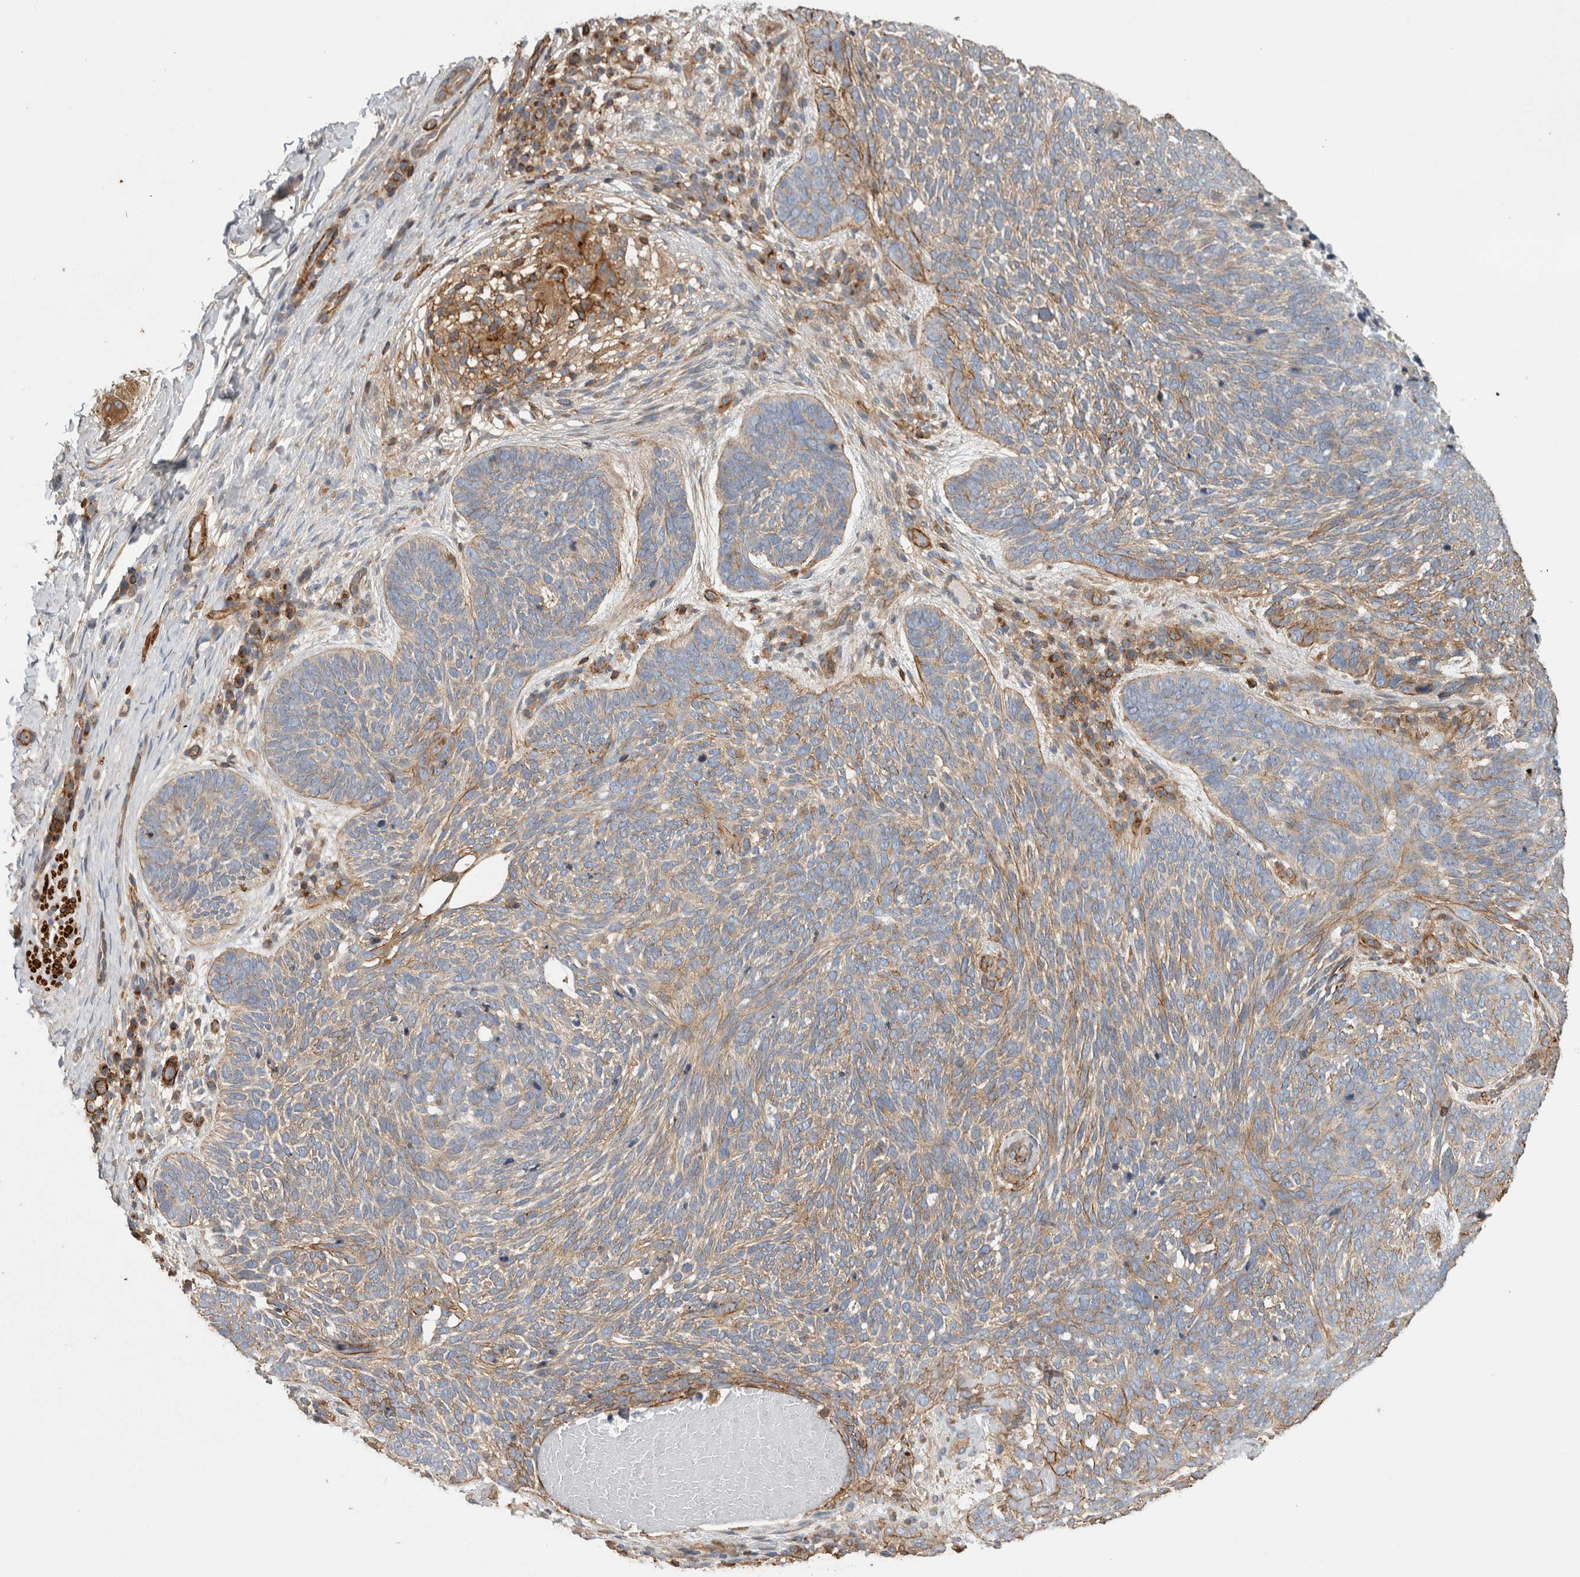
{"staining": {"intensity": "moderate", "quantity": "25%-75%", "location": "cytoplasmic/membranous"}, "tissue": "skin cancer", "cell_type": "Tumor cells", "image_type": "cancer", "snomed": [{"axis": "morphology", "description": "Basal cell carcinoma"}, {"axis": "topography", "description": "Skin"}], "caption": "Skin cancer stained with DAB immunohistochemistry reveals medium levels of moderate cytoplasmic/membranous positivity in about 25%-75% of tumor cells. The staining was performed using DAB to visualize the protein expression in brown, while the nuclei were stained in blue with hematoxylin (Magnification: 20x).", "gene": "GPER1", "patient": {"sex": "female", "age": 85}}